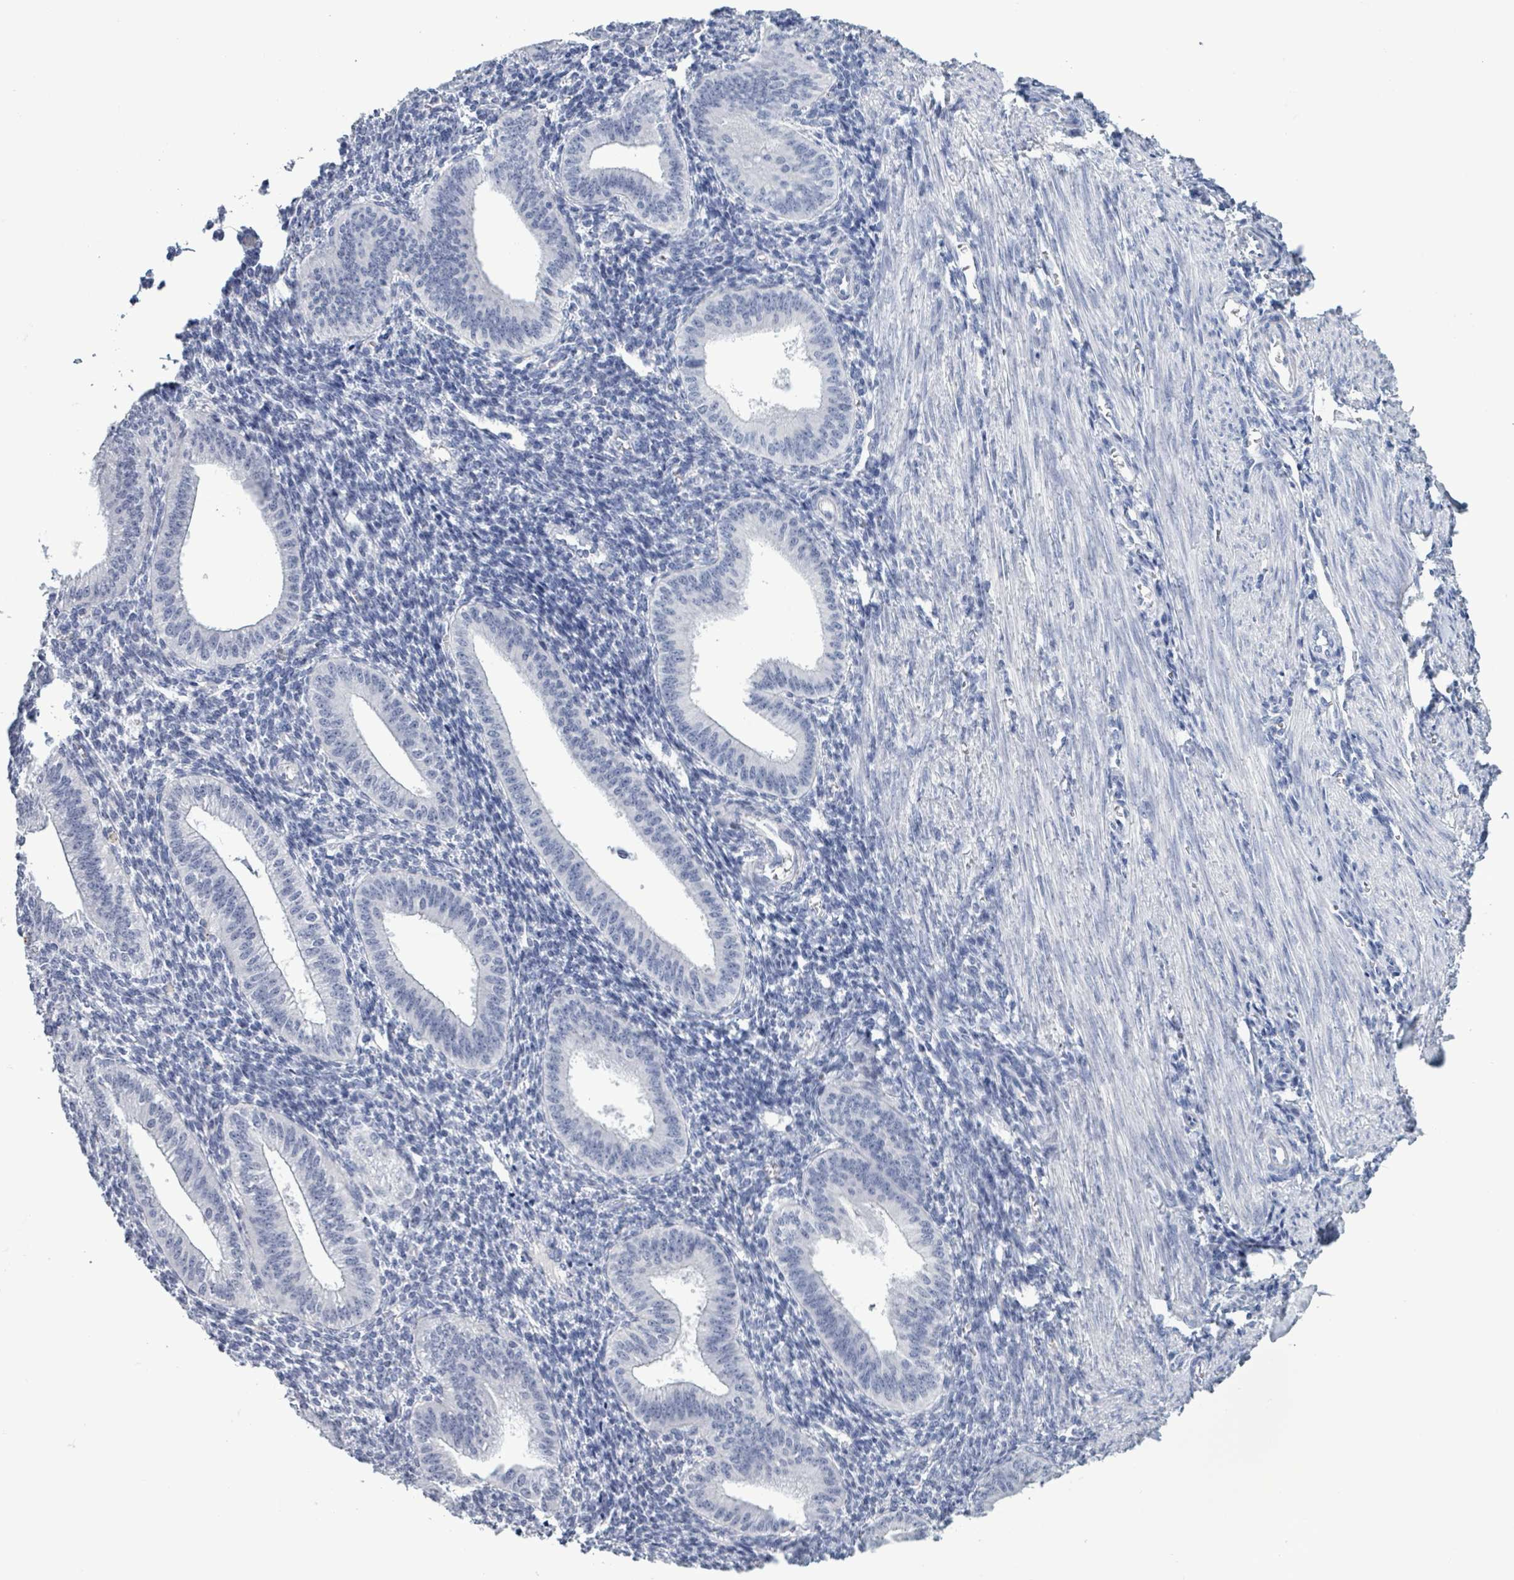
{"staining": {"intensity": "negative", "quantity": "none", "location": "none"}, "tissue": "endometrium", "cell_type": "Cells in endometrial stroma", "image_type": "normal", "snomed": [{"axis": "morphology", "description": "Normal tissue, NOS"}, {"axis": "topography", "description": "Endometrium"}], "caption": "IHC histopathology image of normal endometrium stained for a protein (brown), which displays no staining in cells in endometrial stroma. (Immunohistochemistry (ihc), brightfield microscopy, high magnification).", "gene": "NKX2", "patient": {"sex": "female", "age": 34}}